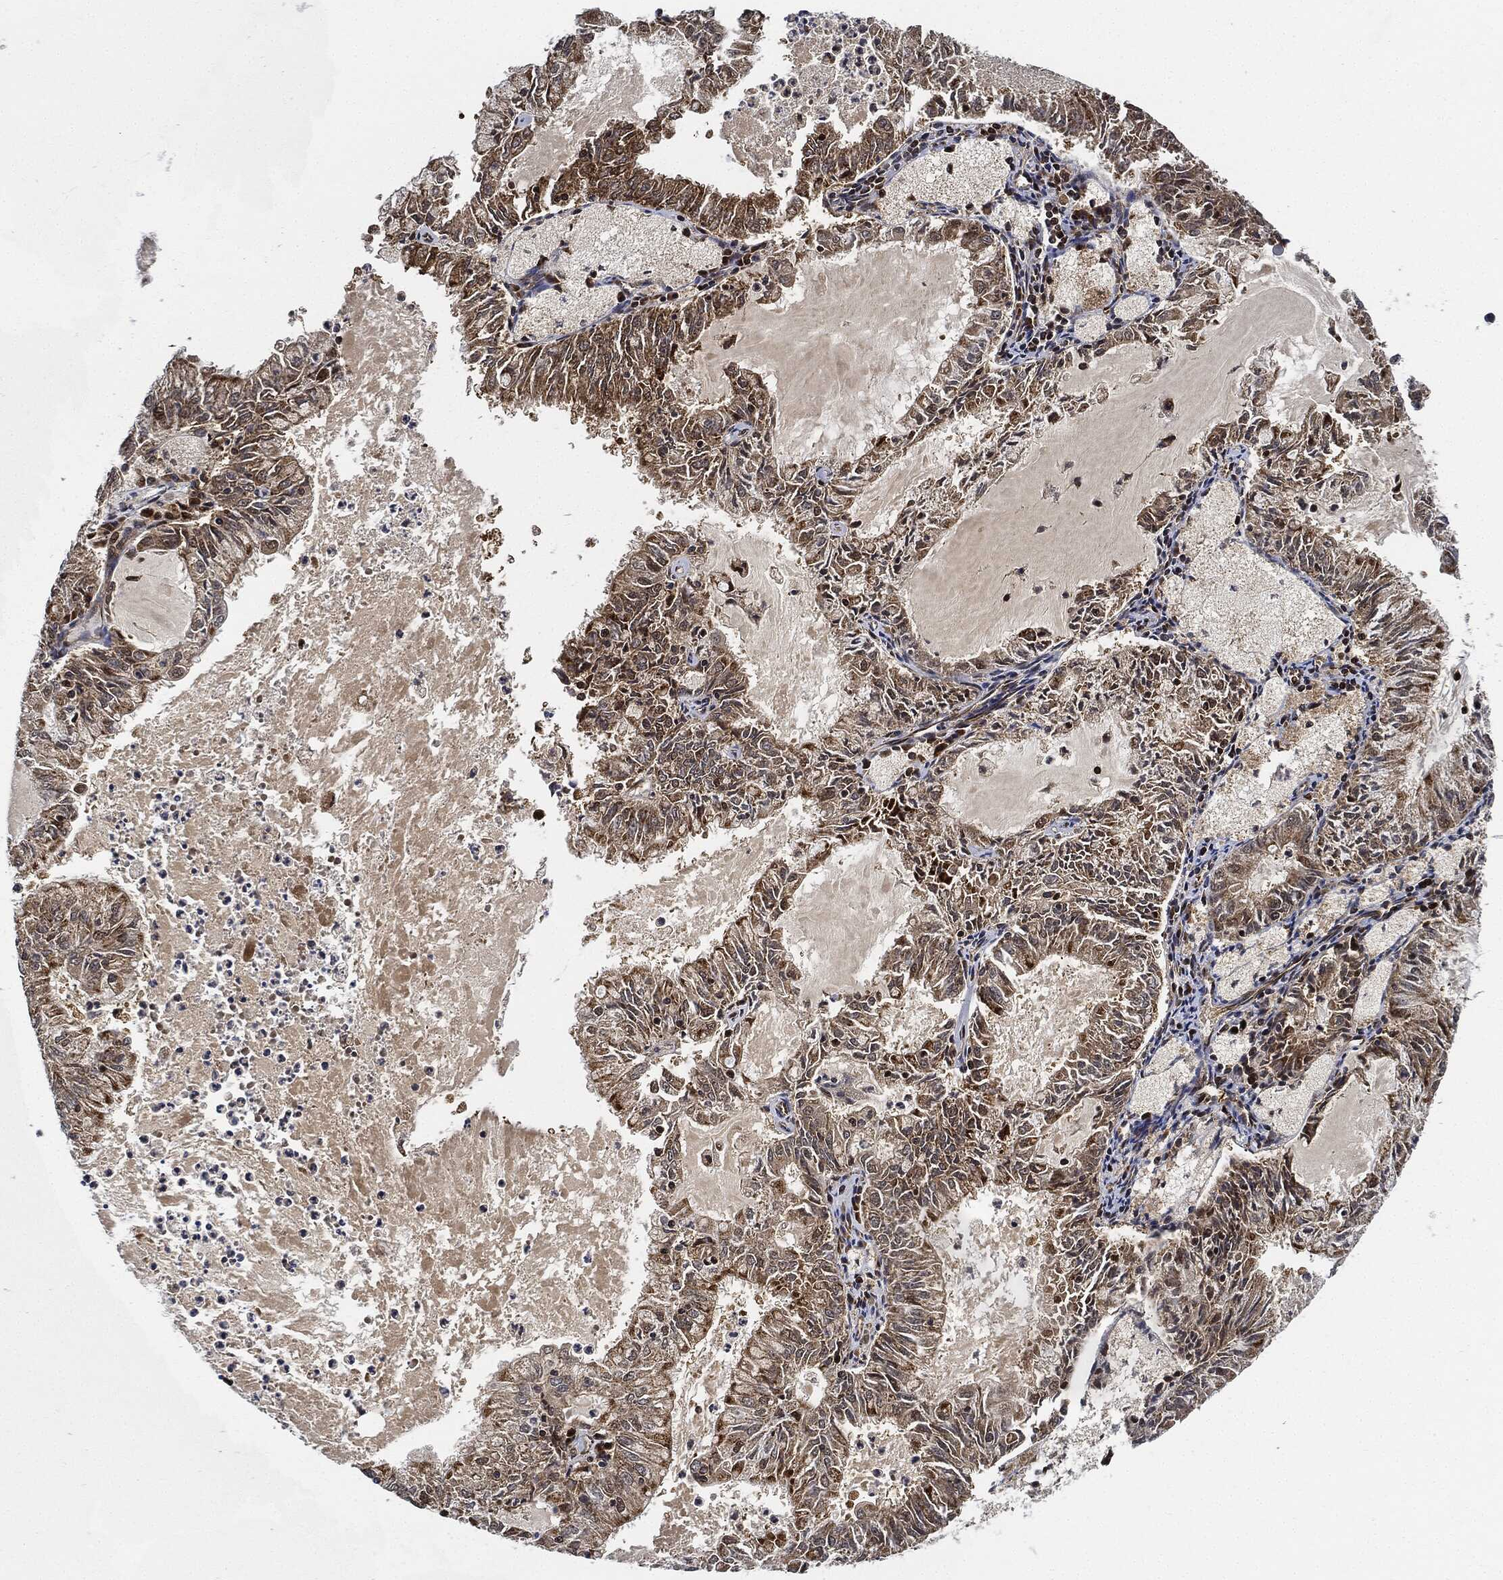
{"staining": {"intensity": "moderate", "quantity": ">75%", "location": "cytoplasmic/membranous"}, "tissue": "endometrial cancer", "cell_type": "Tumor cells", "image_type": "cancer", "snomed": [{"axis": "morphology", "description": "Adenocarcinoma, NOS"}, {"axis": "topography", "description": "Endometrium"}], "caption": "Immunohistochemical staining of human endometrial adenocarcinoma shows moderate cytoplasmic/membranous protein positivity in about >75% of tumor cells. The protein of interest is stained brown, and the nuclei are stained in blue (DAB IHC with brightfield microscopy, high magnification).", "gene": "RNASEL", "patient": {"sex": "female", "age": 57}}